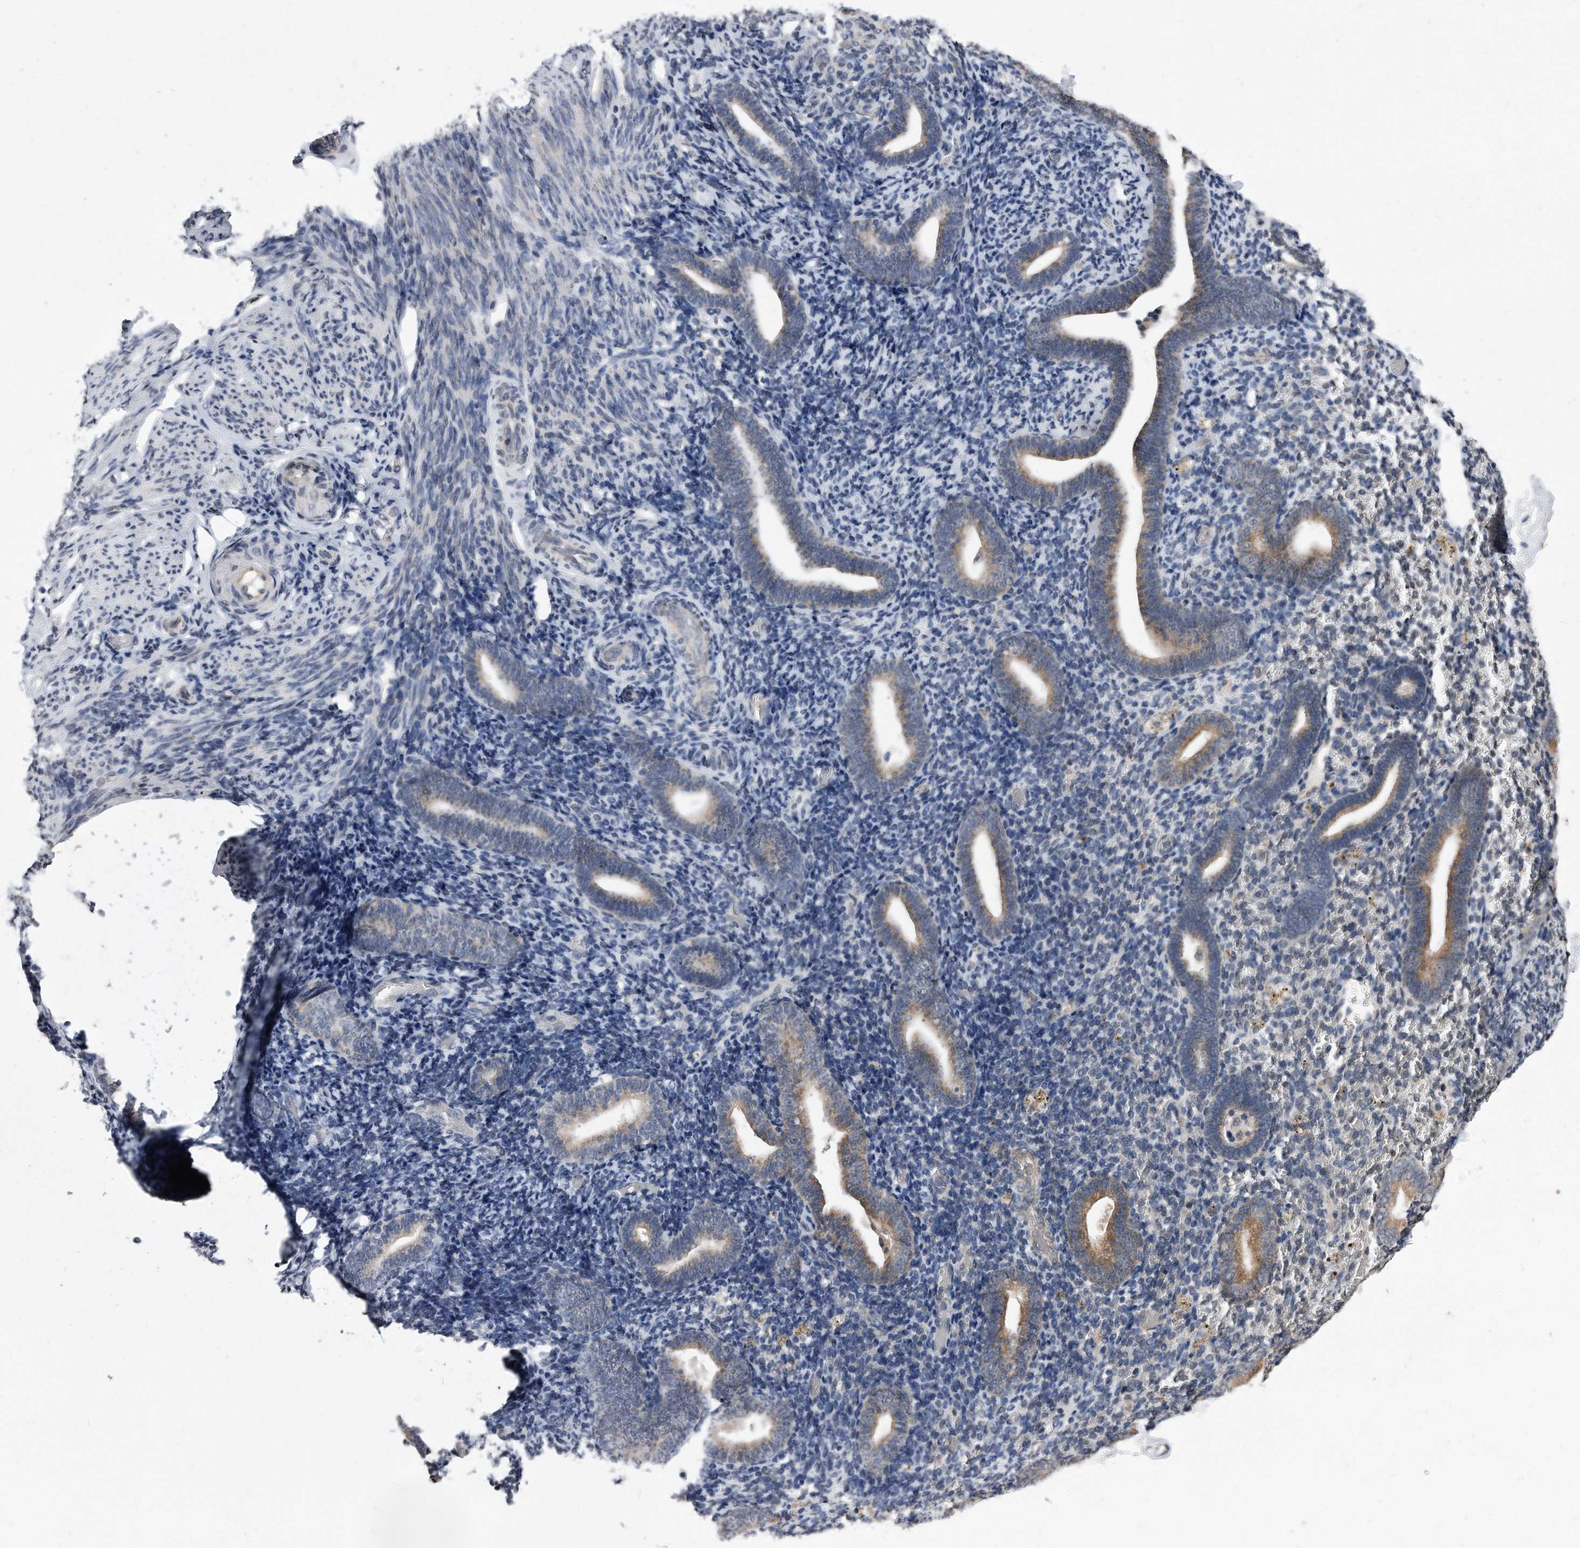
{"staining": {"intensity": "negative", "quantity": "none", "location": "none"}, "tissue": "endometrium", "cell_type": "Cells in endometrial stroma", "image_type": "normal", "snomed": [{"axis": "morphology", "description": "Normal tissue, NOS"}, {"axis": "topography", "description": "Endometrium"}], "caption": "Cells in endometrial stroma are negative for protein expression in normal human endometrium. (DAB (3,3'-diaminobenzidine) IHC, high magnification).", "gene": "DAB1", "patient": {"sex": "female", "age": 51}}